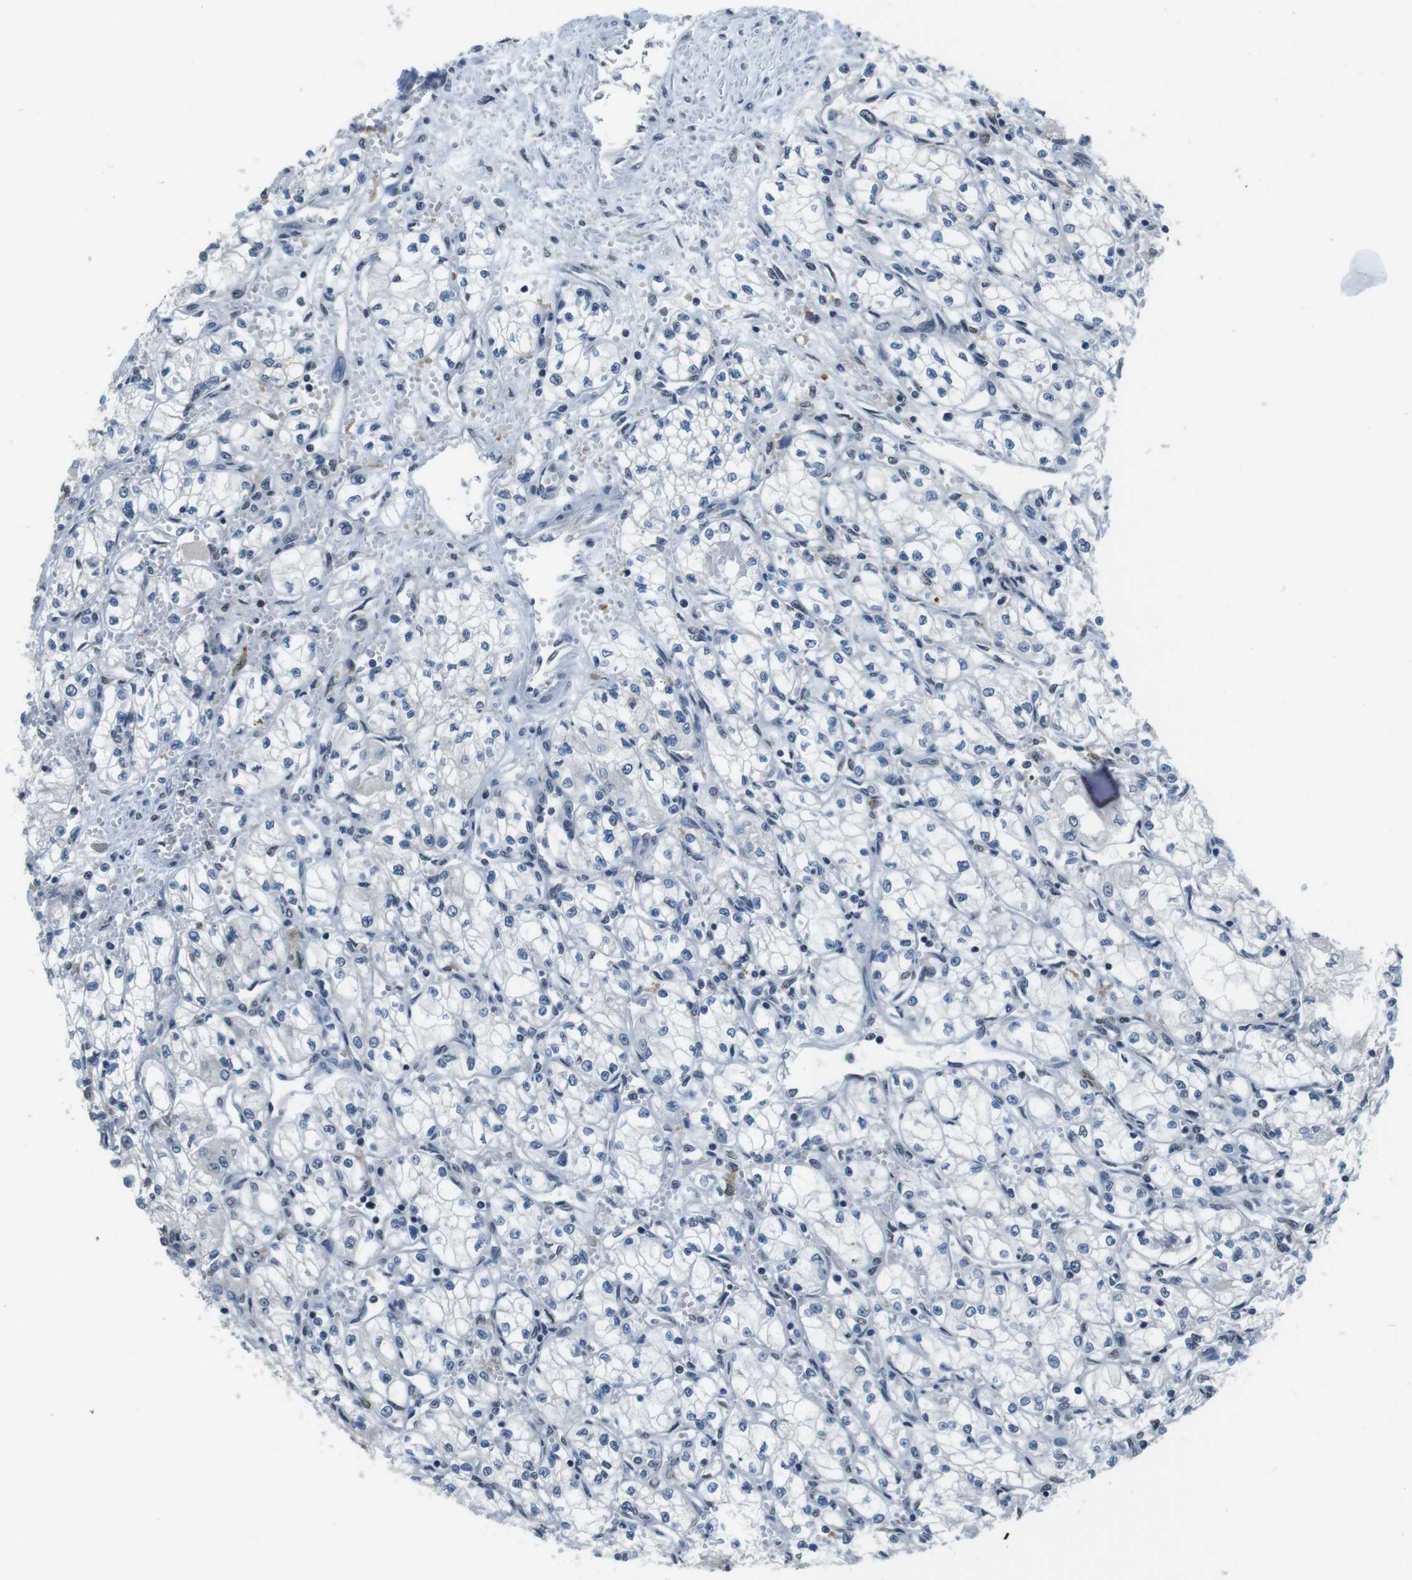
{"staining": {"intensity": "negative", "quantity": "none", "location": "none"}, "tissue": "renal cancer", "cell_type": "Tumor cells", "image_type": "cancer", "snomed": [{"axis": "morphology", "description": "Normal tissue, NOS"}, {"axis": "morphology", "description": "Adenocarcinoma, NOS"}, {"axis": "topography", "description": "Kidney"}], "caption": "Micrograph shows no protein staining in tumor cells of adenocarcinoma (renal) tissue.", "gene": "CD163L1", "patient": {"sex": "male", "age": 59}}